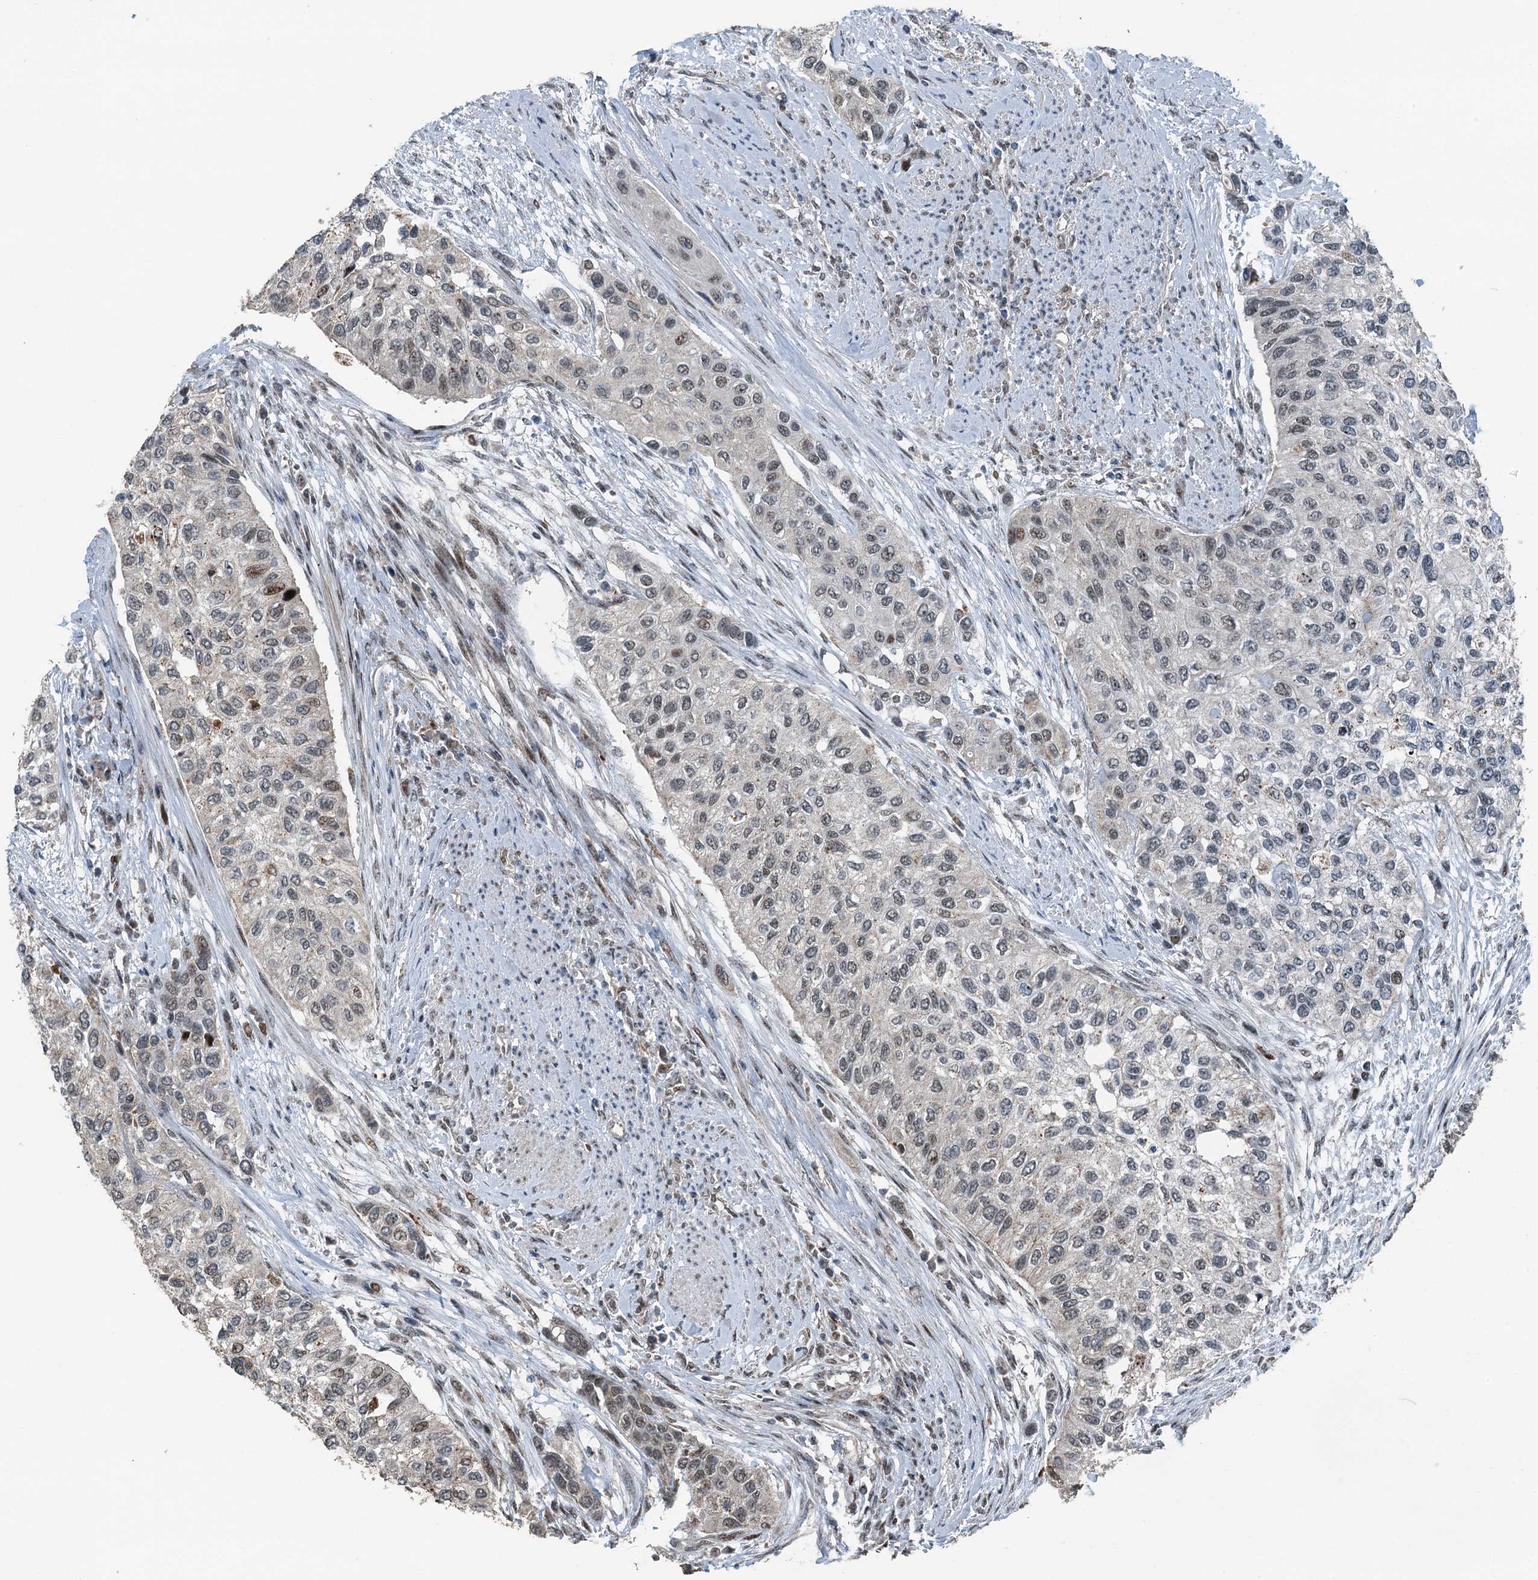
{"staining": {"intensity": "weak", "quantity": "<25%", "location": "cytoplasmic/membranous,nuclear"}, "tissue": "urothelial cancer", "cell_type": "Tumor cells", "image_type": "cancer", "snomed": [{"axis": "morphology", "description": "Normal tissue, NOS"}, {"axis": "morphology", "description": "Urothelial carcinoma, High grade"}, {"axis": "topography", "description": "Vascular tissue"}, {"axis": "topography", "description": "Urinary bladder"}], "caption": "This is a histopathology image of immunohistochemistry (IHC) staining of high-grade urothelial carcinoma, which shows no positivity in tumor cells.", "gene": "BMERB1", "patient": {"sex": "female", "age": 56}}